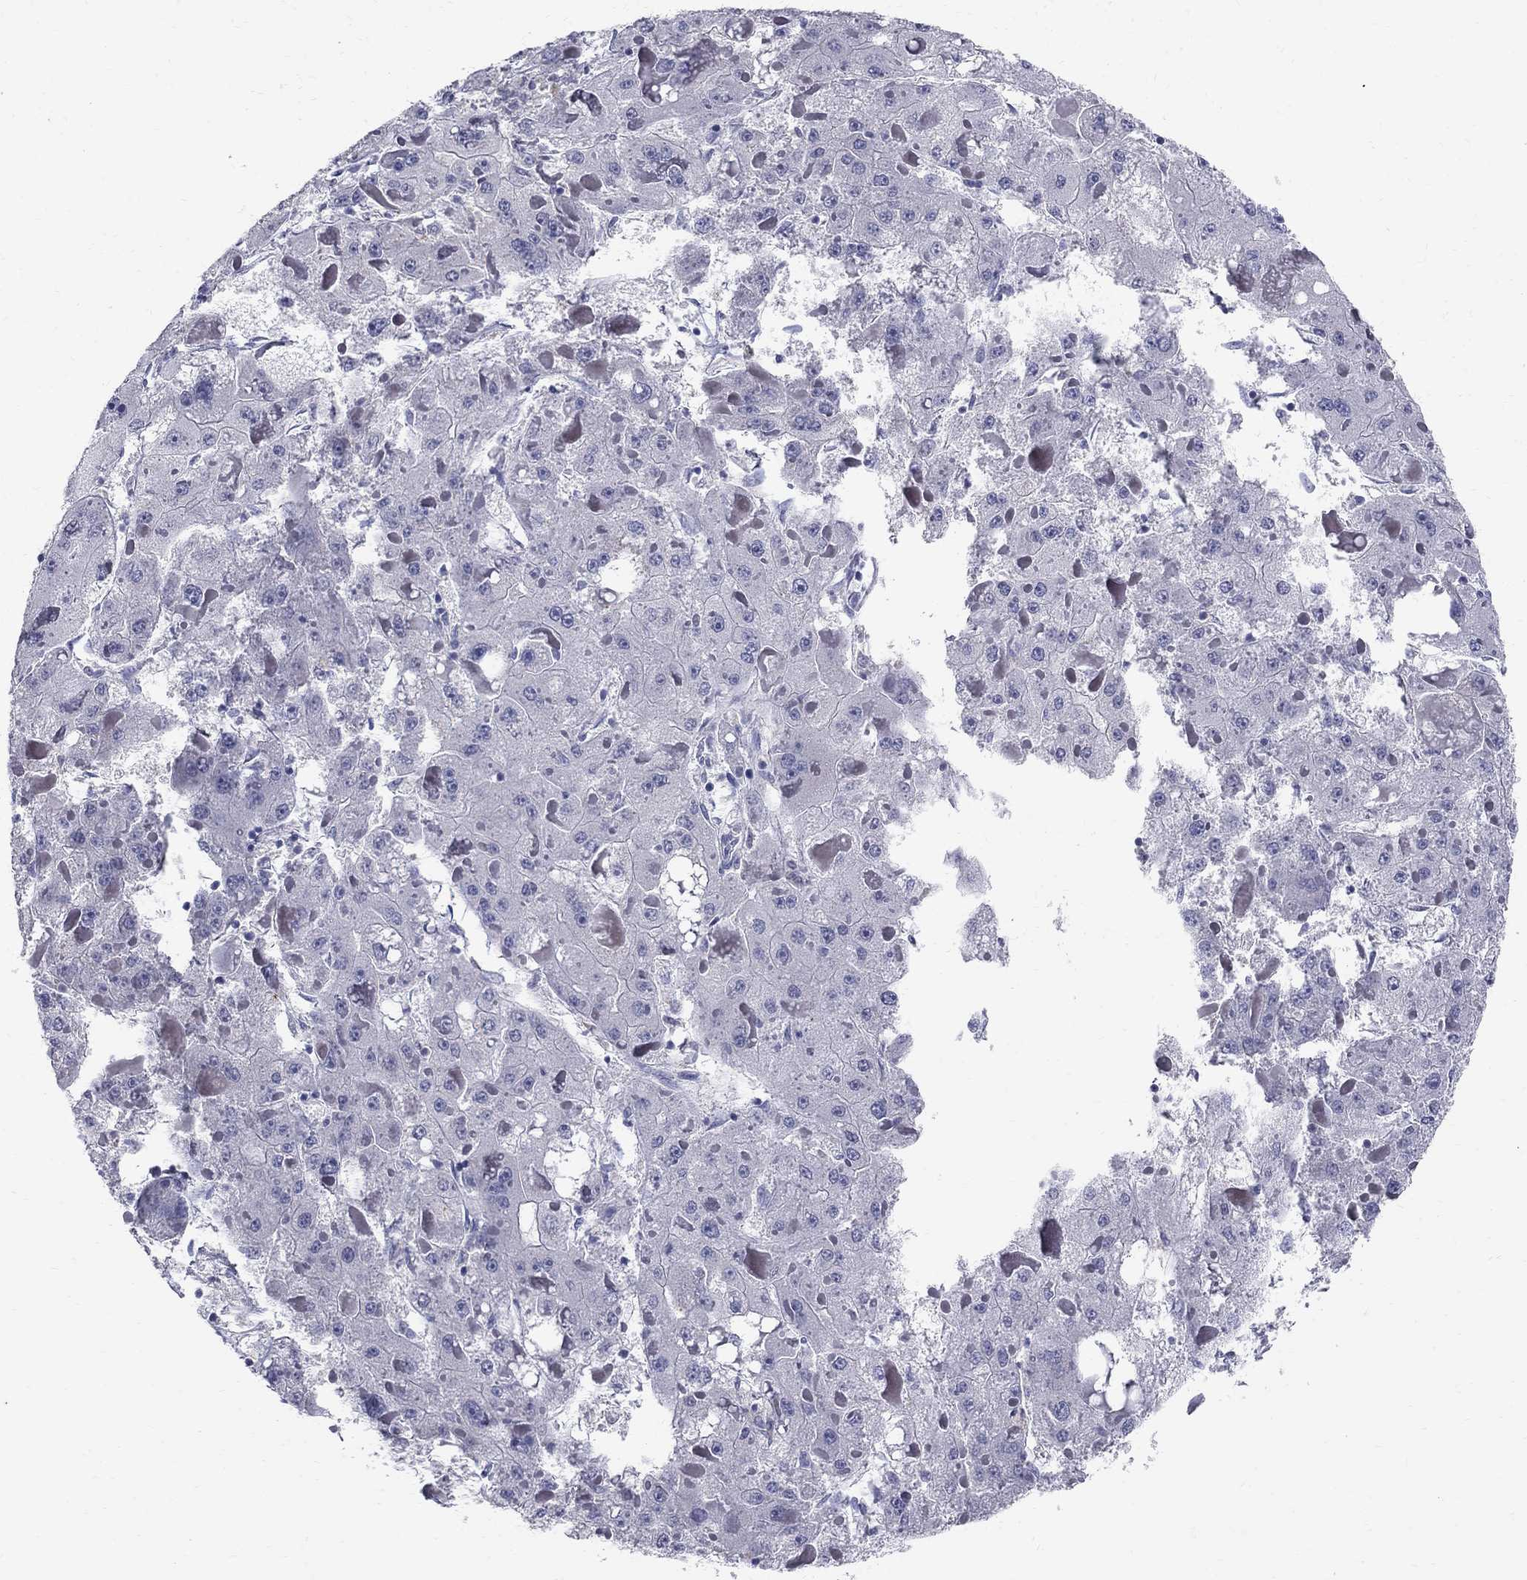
{"staining": {"intensity": "negative", "quantity": "none", "location": "none"}, "tissue": "liver cancer", "cell_type": "Tumor cells", "image_type": "cancer", "snomed": [{"axis": "morphology", "description": "Carcinoma, Hepatocellular, NOS"}, {"axis": "topography", "description": "Liver"}], "caption": "This is a micrograph of immunohistochemistry staining of liver cancer (hepatocellular carcinoma), which shows no positivity in tumor cells.", "gene": "TP53TG5", "patient": {"sex": "female", "age": 73}}